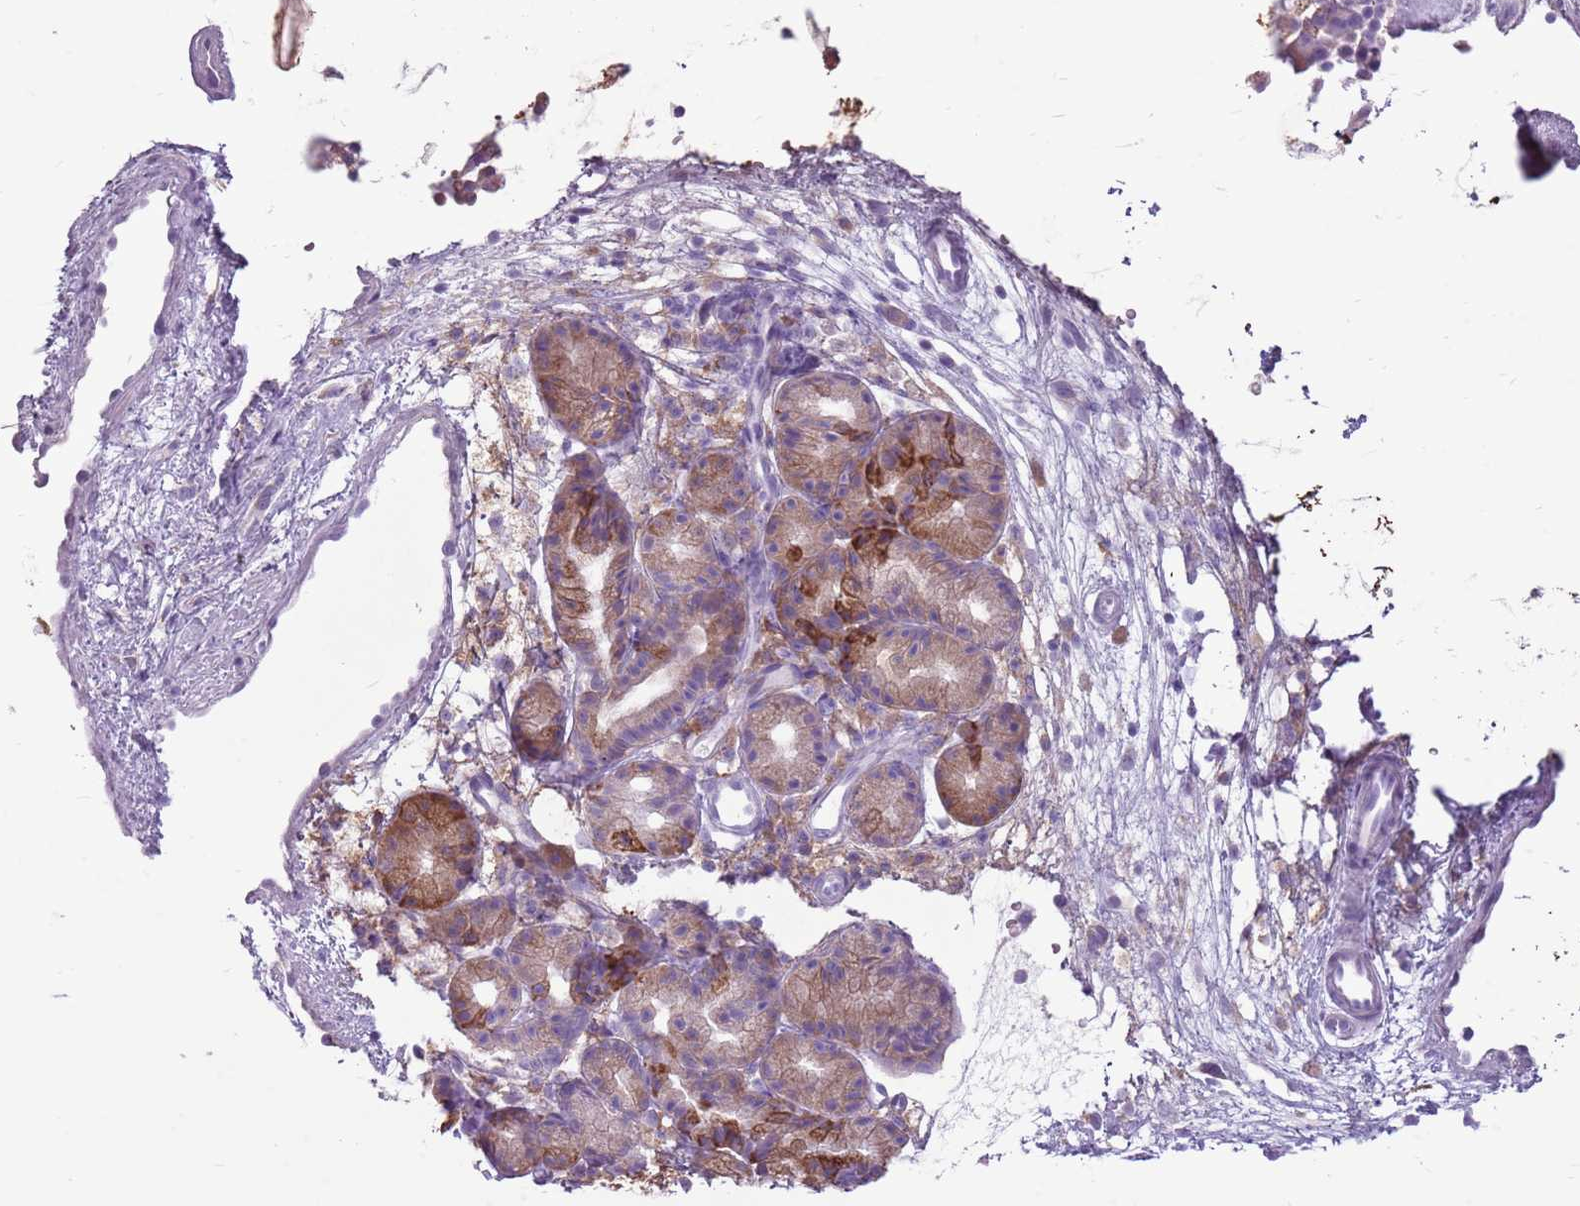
{"staining": {"intensity": "weak", "quantity": "<25%", "location": "cytoplasmic/membranous"}, "tissue": "nasopharynx", "cell_type": "Respiratory epithelial cells", "image_type": "normal", "snomed": [{"axis": "morphology", "description": "Normal tissue, NOS"}, {"axis": "topography", "description": "Nasopharynx"}], "caption": "IHC micrograph of unremarkable nasopharynx: nasopharynx stained with DAB displays no significant protein expression in respiratory epithelial cells. (DAB (3,3'-diaminobenzidine) IHC, high magnification).", "gene": "KCTD19", "patient": {"sex": "male", "age": 32}}